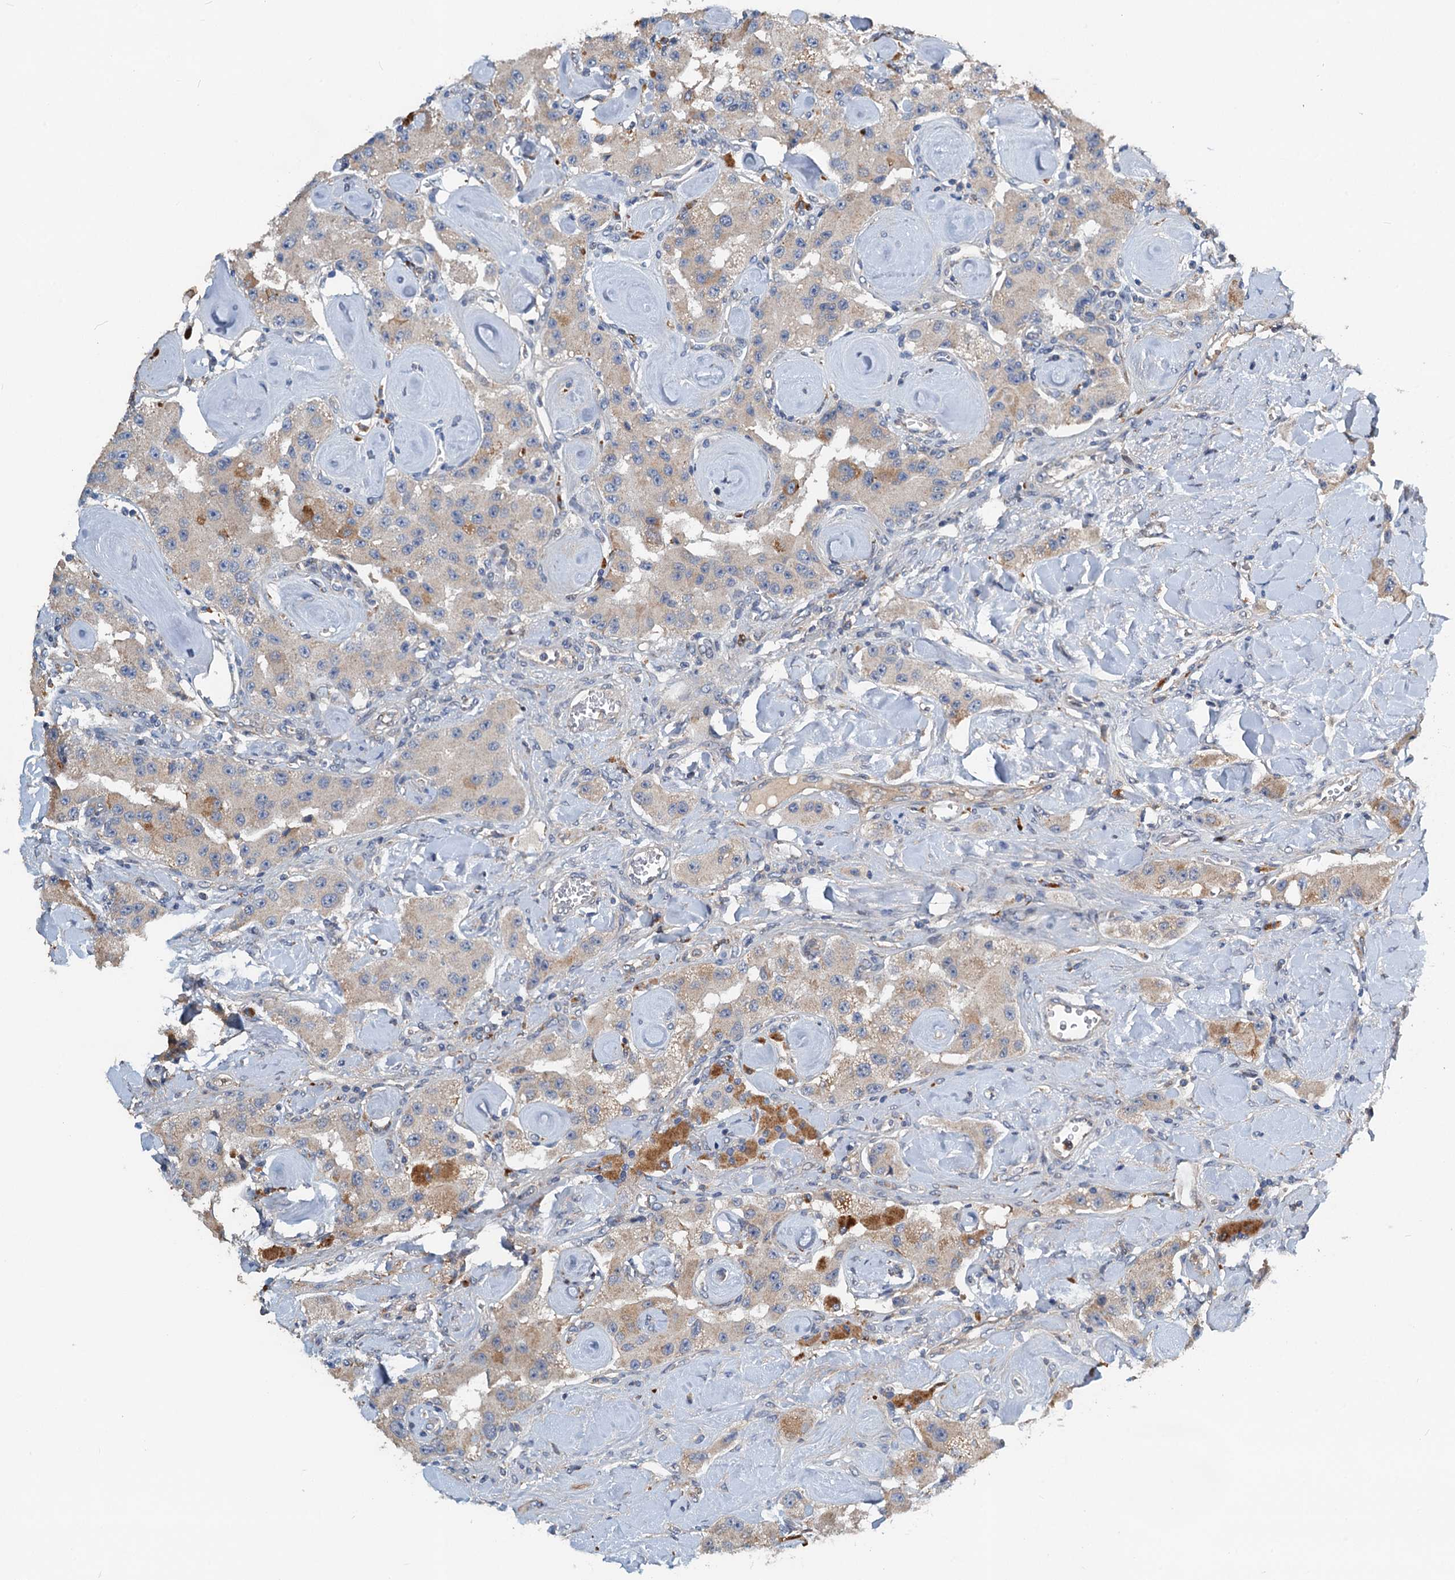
{"staining": {"intensity": "weak", "quantity": "<25%", "location": "cytoplasmic/membranous"}, "tissue": "carcinoid", "cell_type": "Tumor cells", "image_type": "cancer", "snomed": [{"axis": "morphology", "description": "Carcinoid, malignant, NOS"}, {"axis": "topography", "description": "Pancreas"}], "caption": "This is an IHC photomicrograph of carcinoid (malignant). There is no expression in tumor cells.", "gene": "ZNF606", "patient": {"sex": "male", "age": 41}}